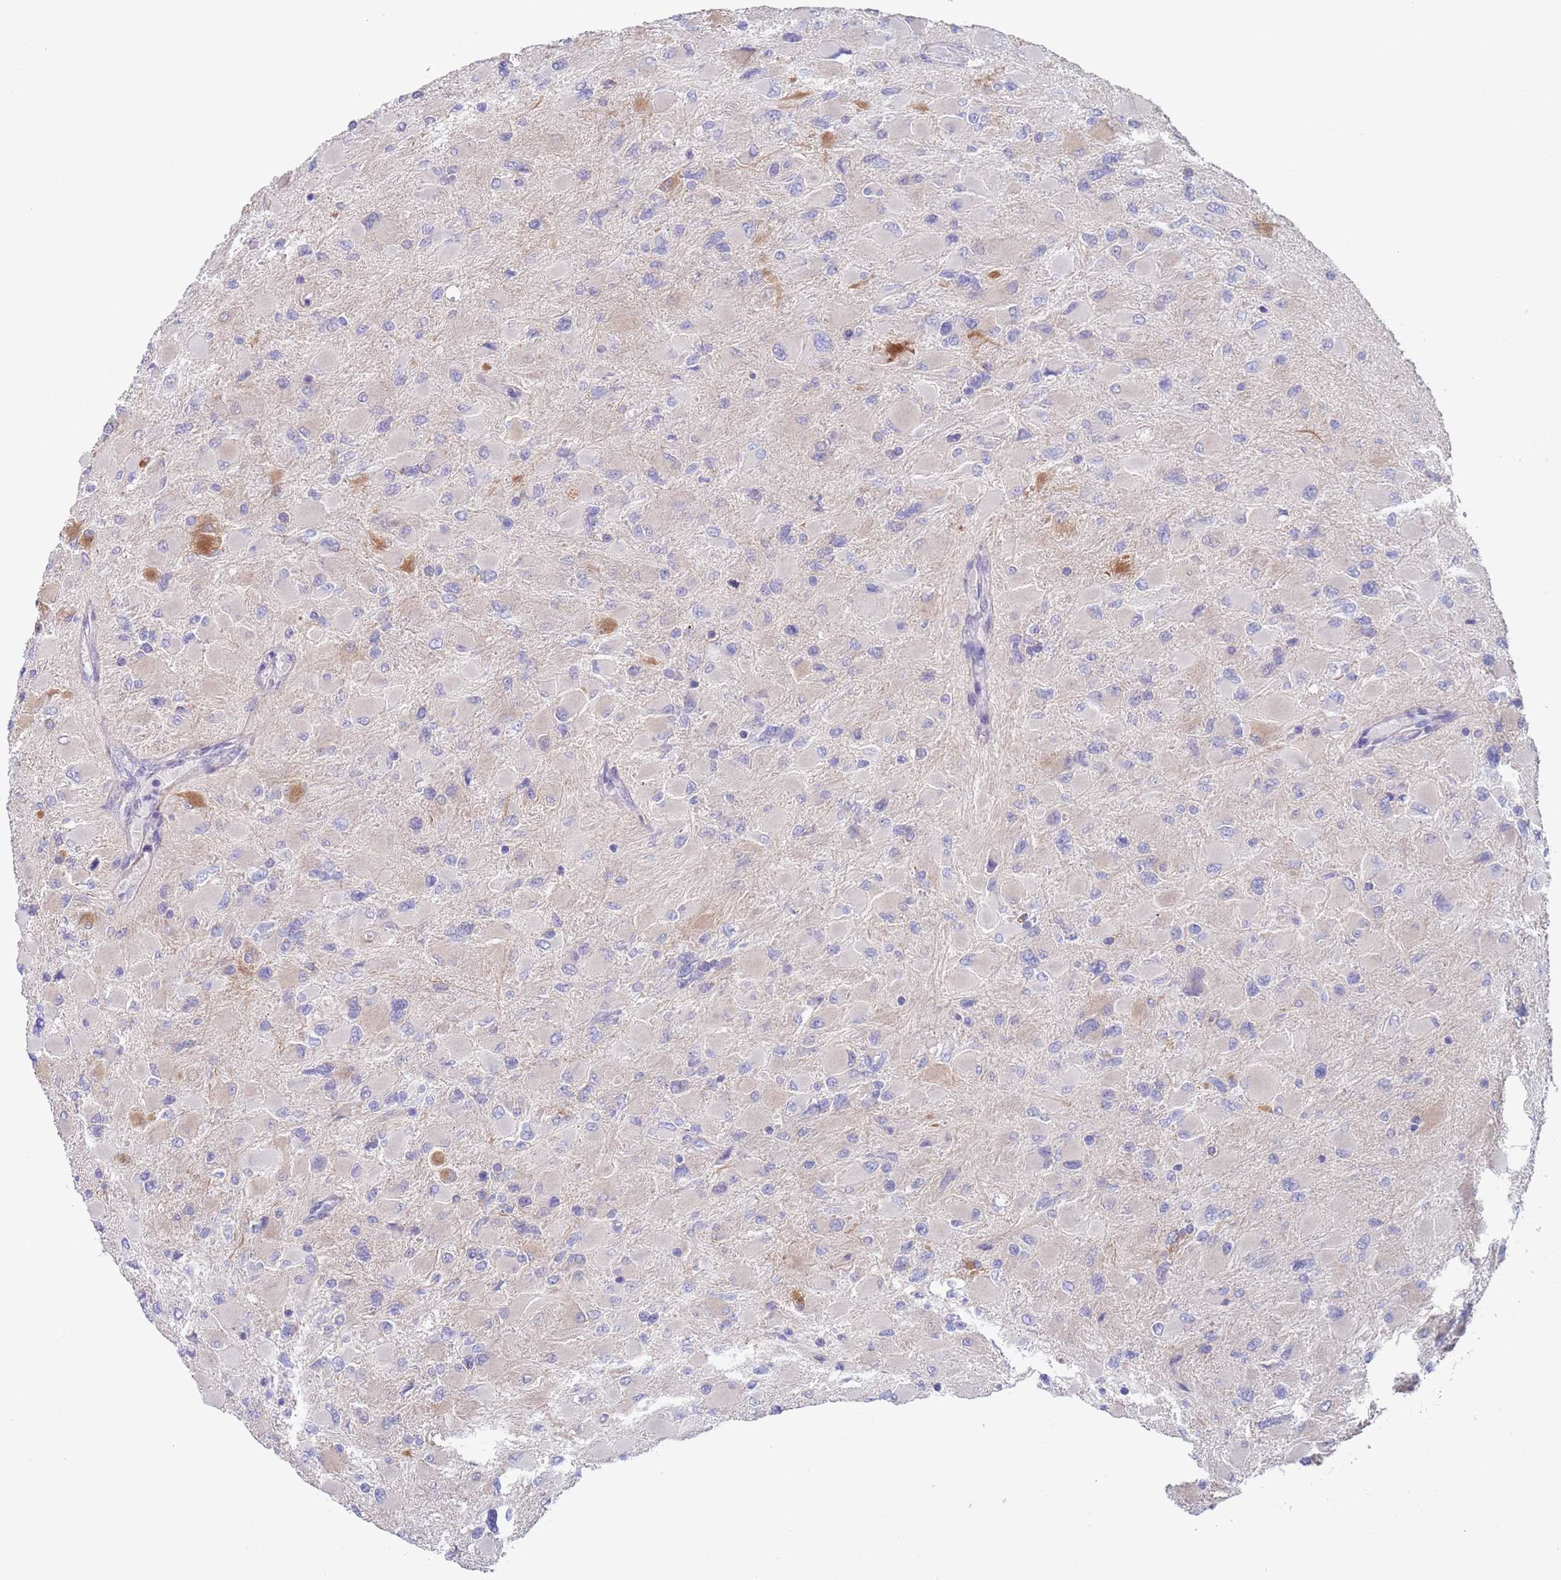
{"staining": {"intensity": "negative", "quantity": "none", "location": "none"}, "tissue": "glioma", "cell_type": "Tumor cells", "image_type": "cancer", "snomed": [{"axis": "morphology", "description": "Glioma, malignant, High grade"}, {"axis": "topography", "description": "Cerebral cortex"}], "caption": "This histopathology image is of malignant glioma (high-grade) stained with IHC to label a protein in brown with the nuclei are counter-stained blue. There is no positivity in tumor cells.", "gene": "RNF169", "patient": {"sex": "female", "age": 36}}